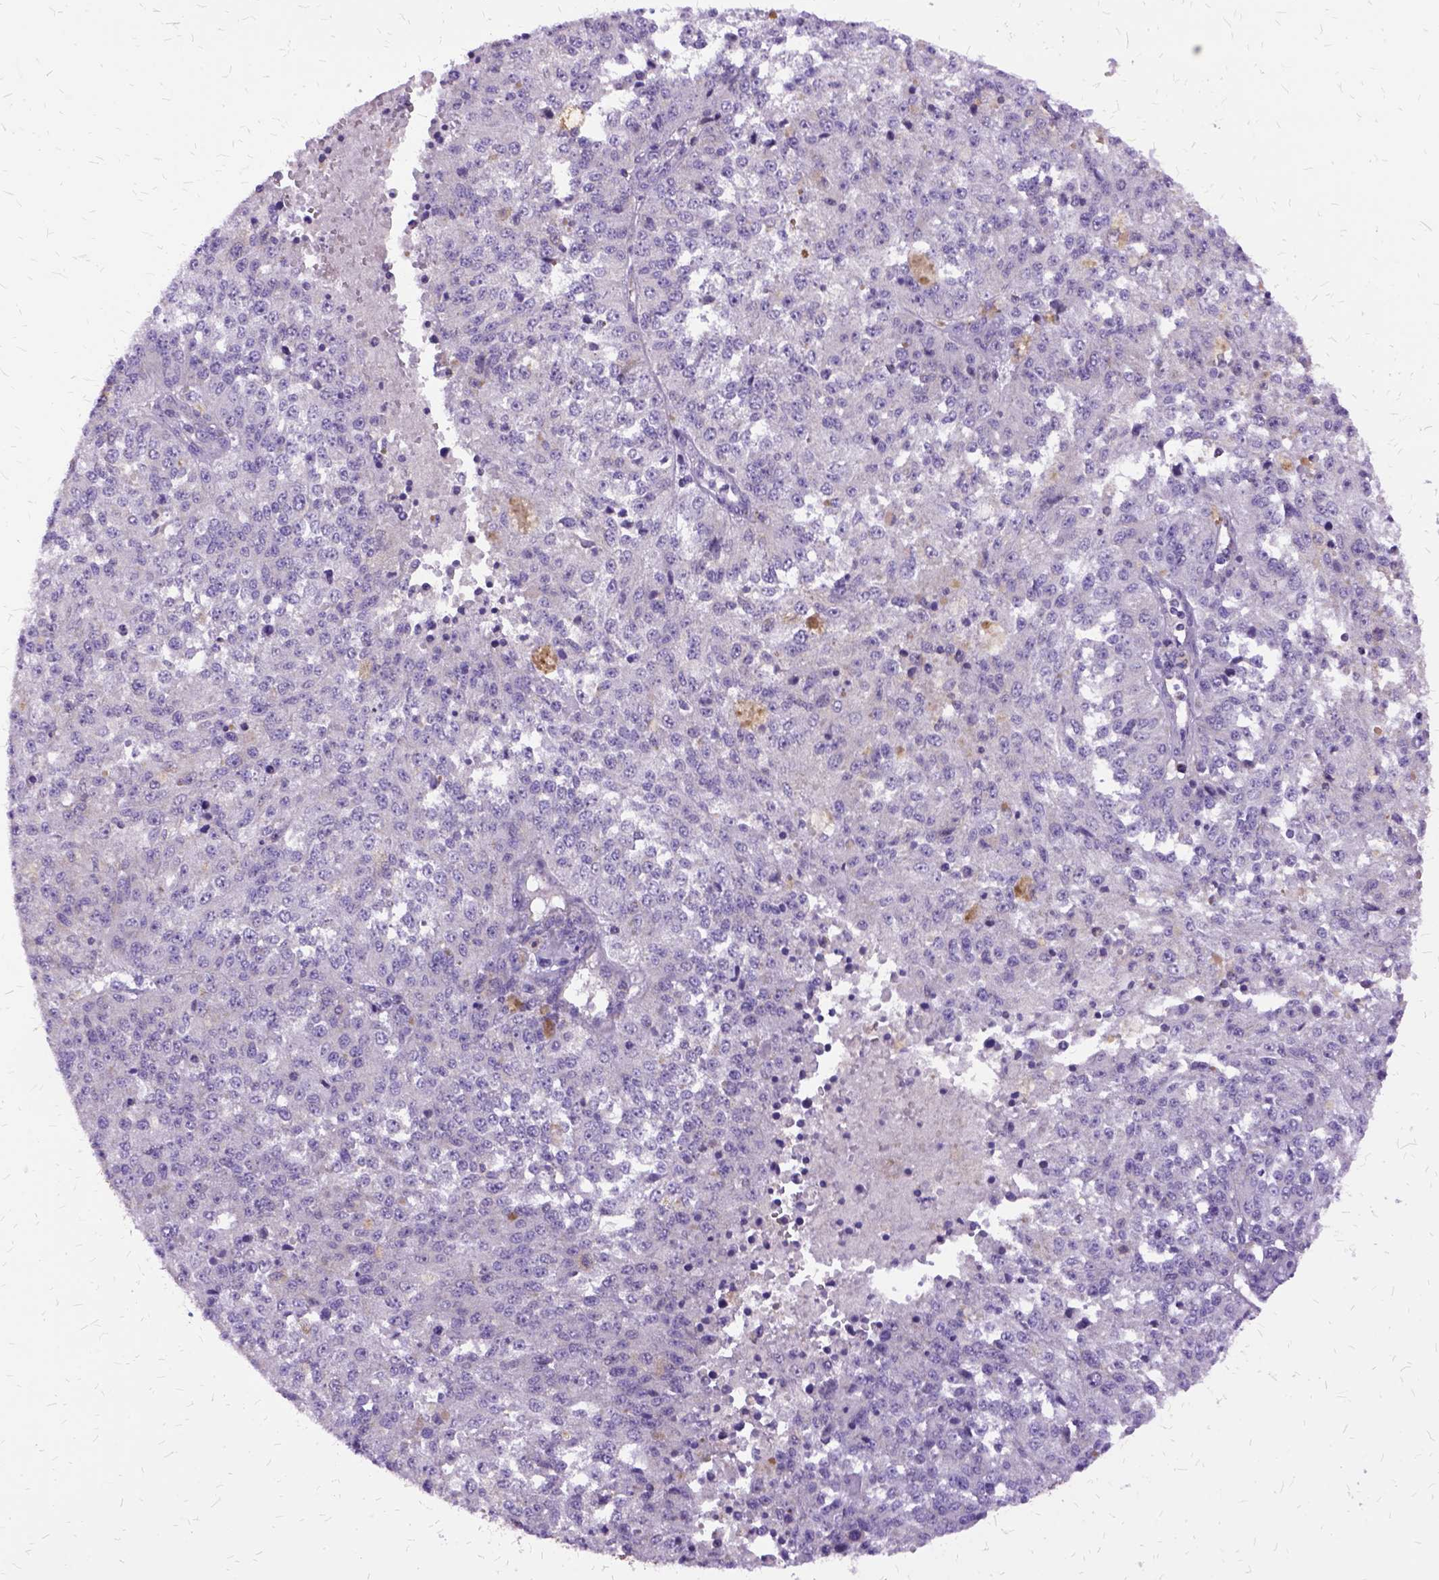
{"staining": {"intensity": "negative", "quantity": "none", "location": "none"}, "tissue": "melanoma", "cell_type": "Tumor cells", "image_type": "cancer", "snomed": [{"axis": "morphology", "description": "Malignant melanoma, Metastatic site"}, {"axis": "topography", "description": "Lymph node"}], "caption": "Tumor cells show no significant staining in malignant melanoma (metastatic site). (DAB (3,3'-diaminobenzidine) IHC with hematoxylin counter stain).", "gene": "OXCT1", "patient": {"sex": "female", "age": 64}}